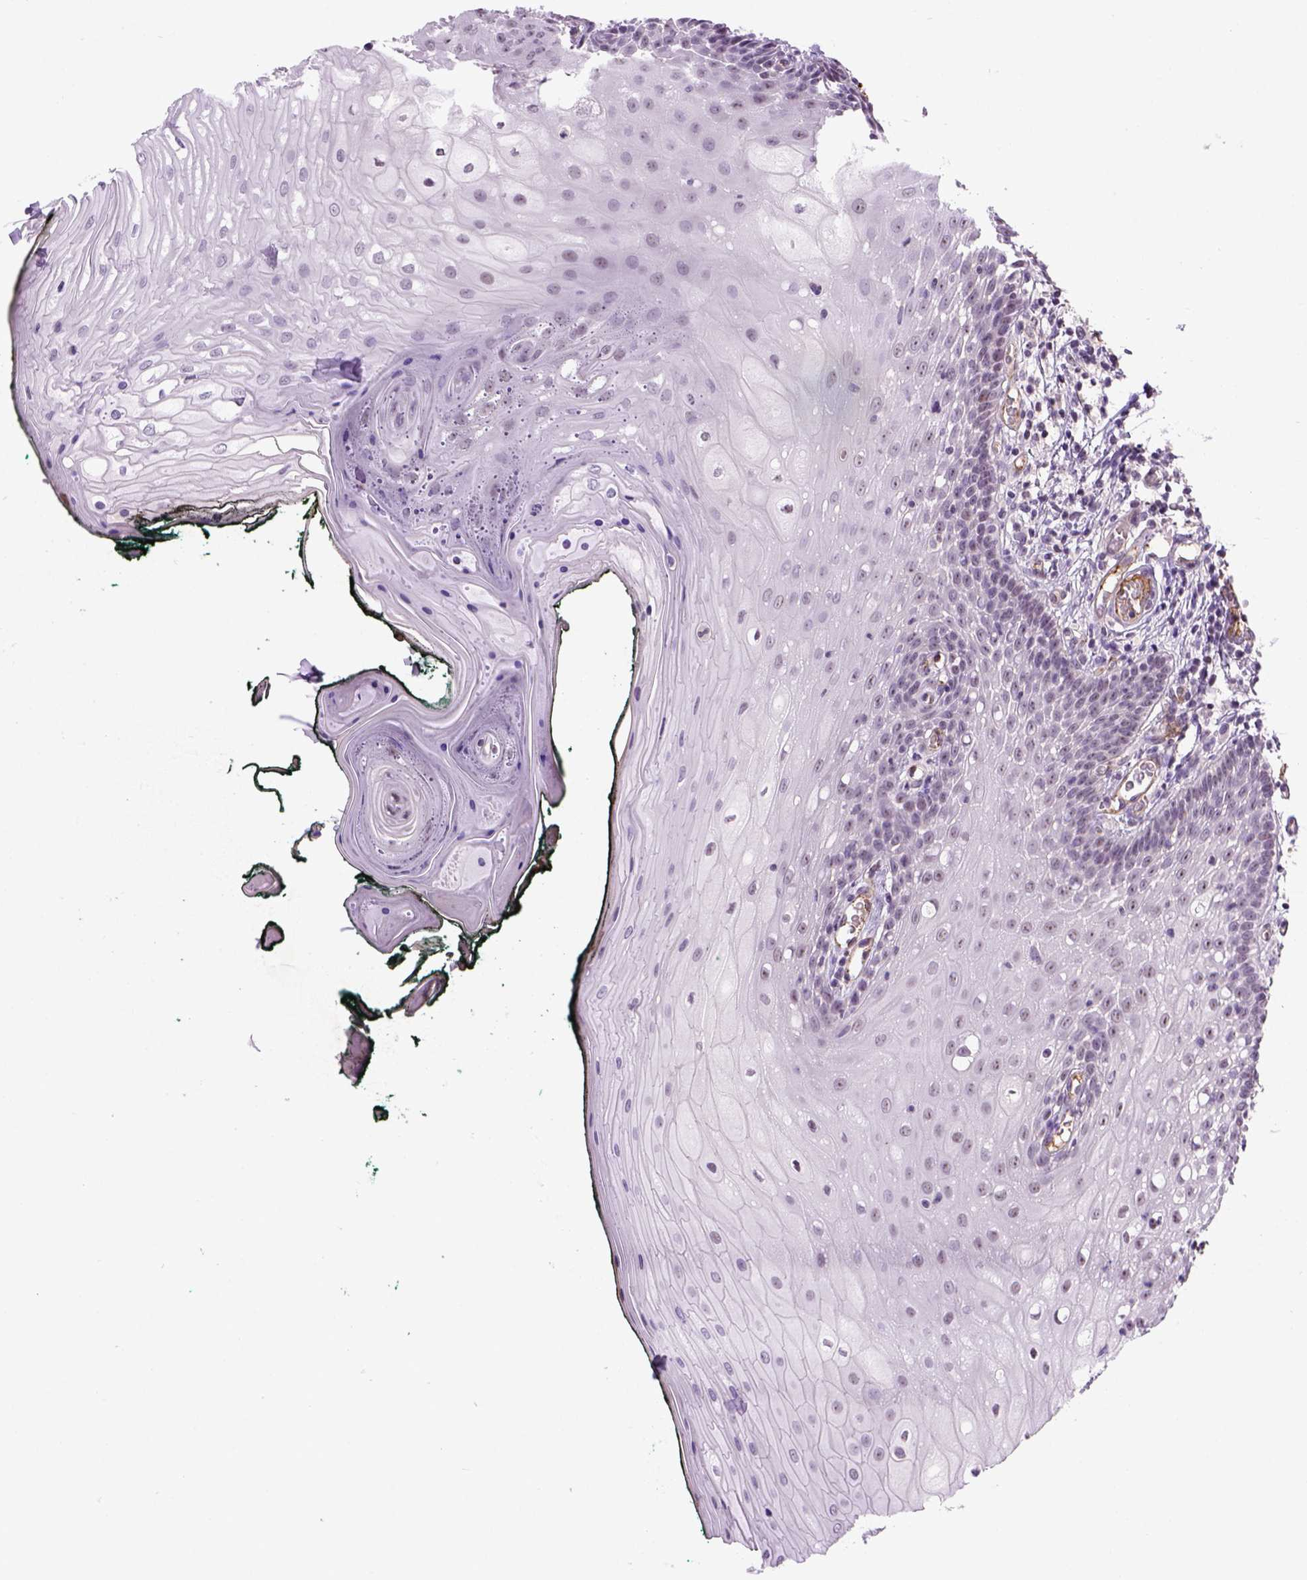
{"staining": {"intensity": "negative", "quantity": "none", "location": "none"}, "tissue": "oral mucosa", "cell_type": "Squamous epithelial cells", "image_type": "normal", "snomed": [{"axis": "morphology", "description": "Normal tissue, NOS"}, {"axis": "topography", "description": "Oral tissue"}, {"axis": "topography", "description": "Head-Neck"}], "caption": "Immunohistochemistry micrograph of normal oral mucosa: human oral mucosa stained with DAB (3,3'-diaminobenzidine) demonstrates no significant protein staining in squamous epithelial cells.", "gene": "VWF", "patient": {"sex": "female", "age": 68}}